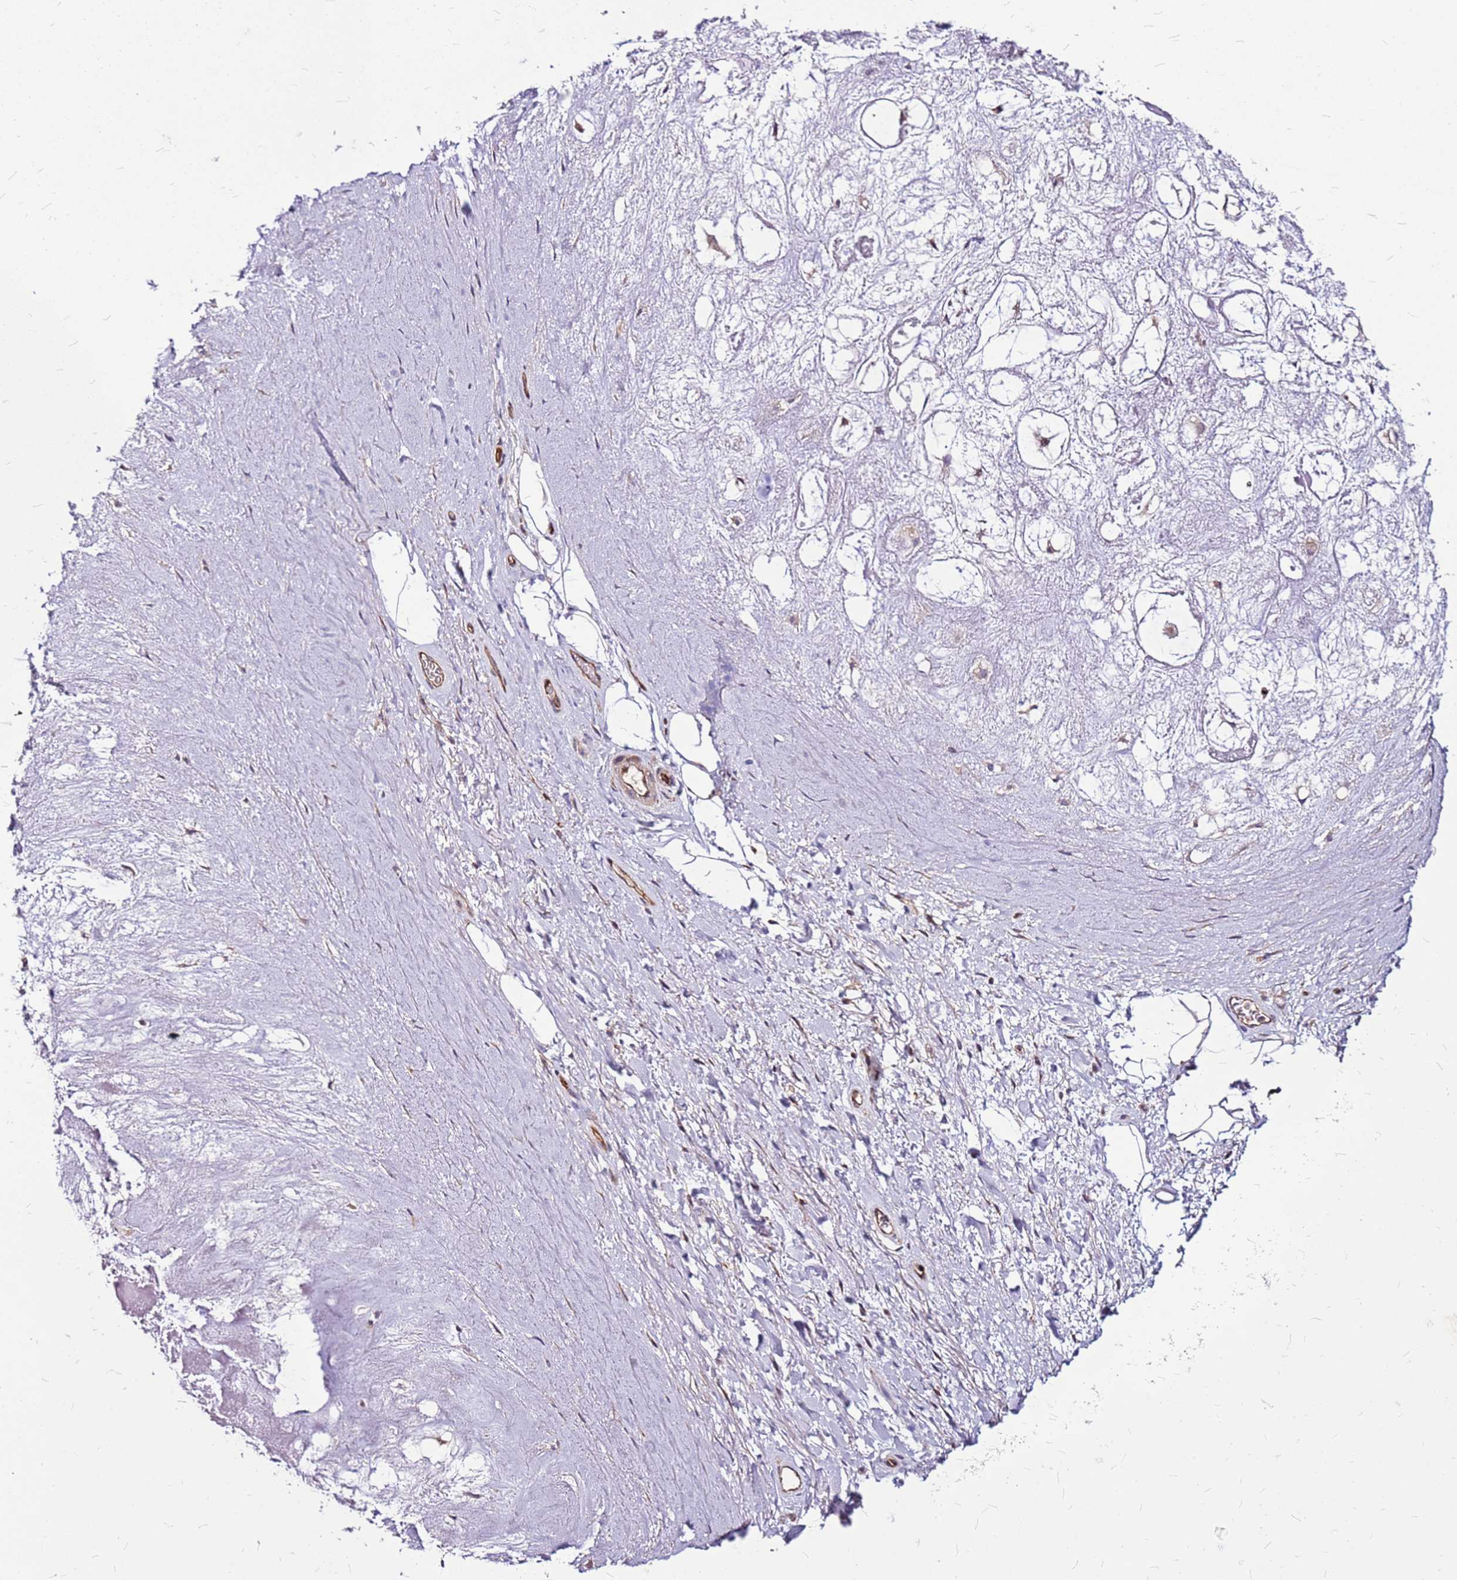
{"staining": {"intensity": "negative", "quantity": "none", "location": "none"}, "tissue": "adipose tissue", "cell_type": "Adipocytes", "image_type": "normal", "snomed": [{"axis": "morphology", "description": "Normal tissue, NOS"}, {"axis": "topography", "description": "Cartilage tissue"}], "caption": "An immunohistochemistry histopathology image of benign adipose tissue is shown. There is no staining in adipocytes of adipose tissue.", "gene": "TOPAZ1", "patient": {"sex": "male", "age": 81}}